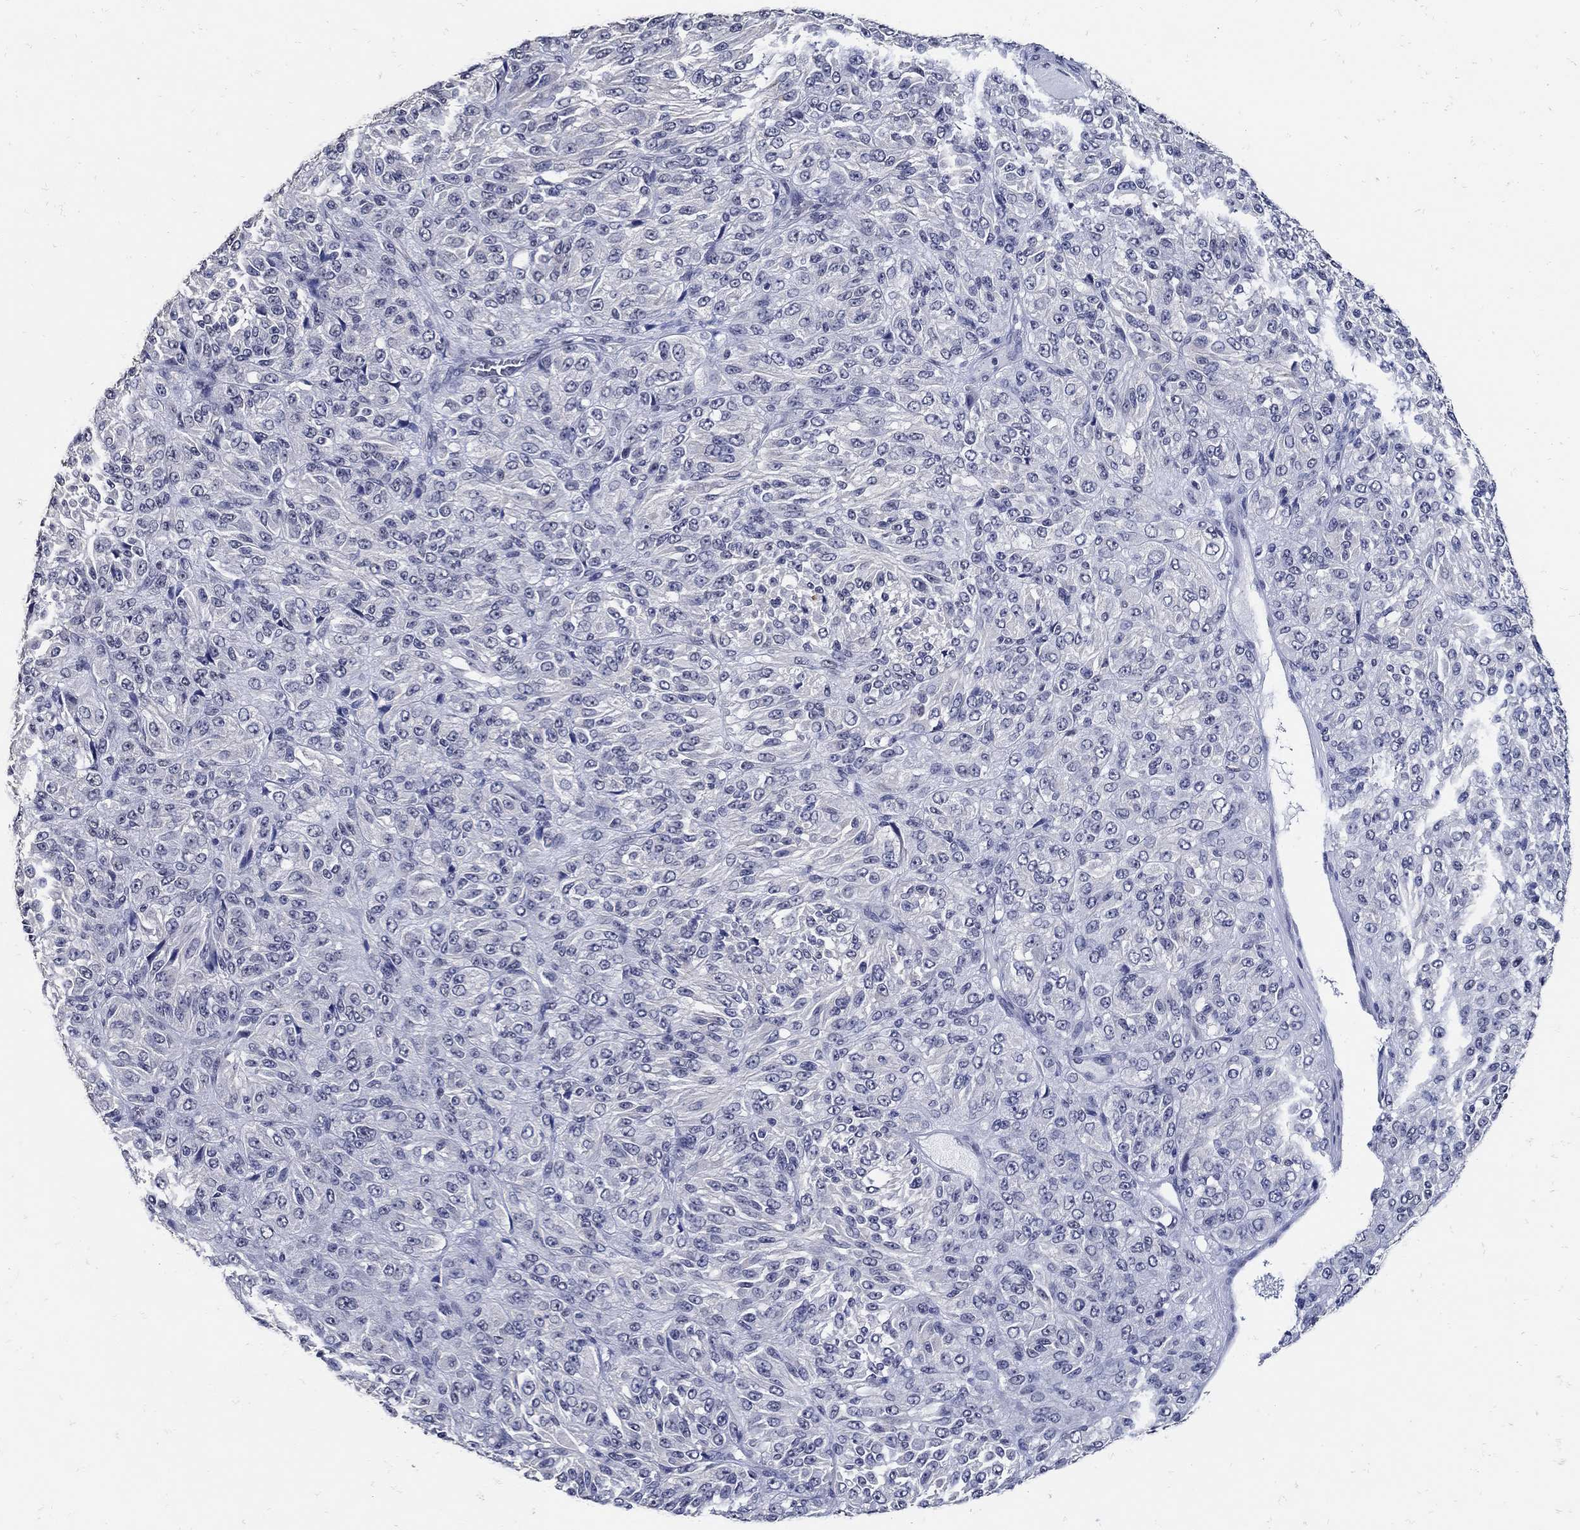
{"staining": {"intensity": "negative", "quantity": "none", "location": "none"}, "tissue": "melanoma", "cell_type": "Tumor cells", "image_type": "cancer", "snomed": [{"axis": "morphology", "description": "Malignant melanoma, Metastatic site"}, {"axis": "topography", "description": "Brain"}], "caption": "Tumor cells are negative for brown protein staining in melanoma.", "gene": "KCNN3", "patient": {"sex": "female", "age": 56}}